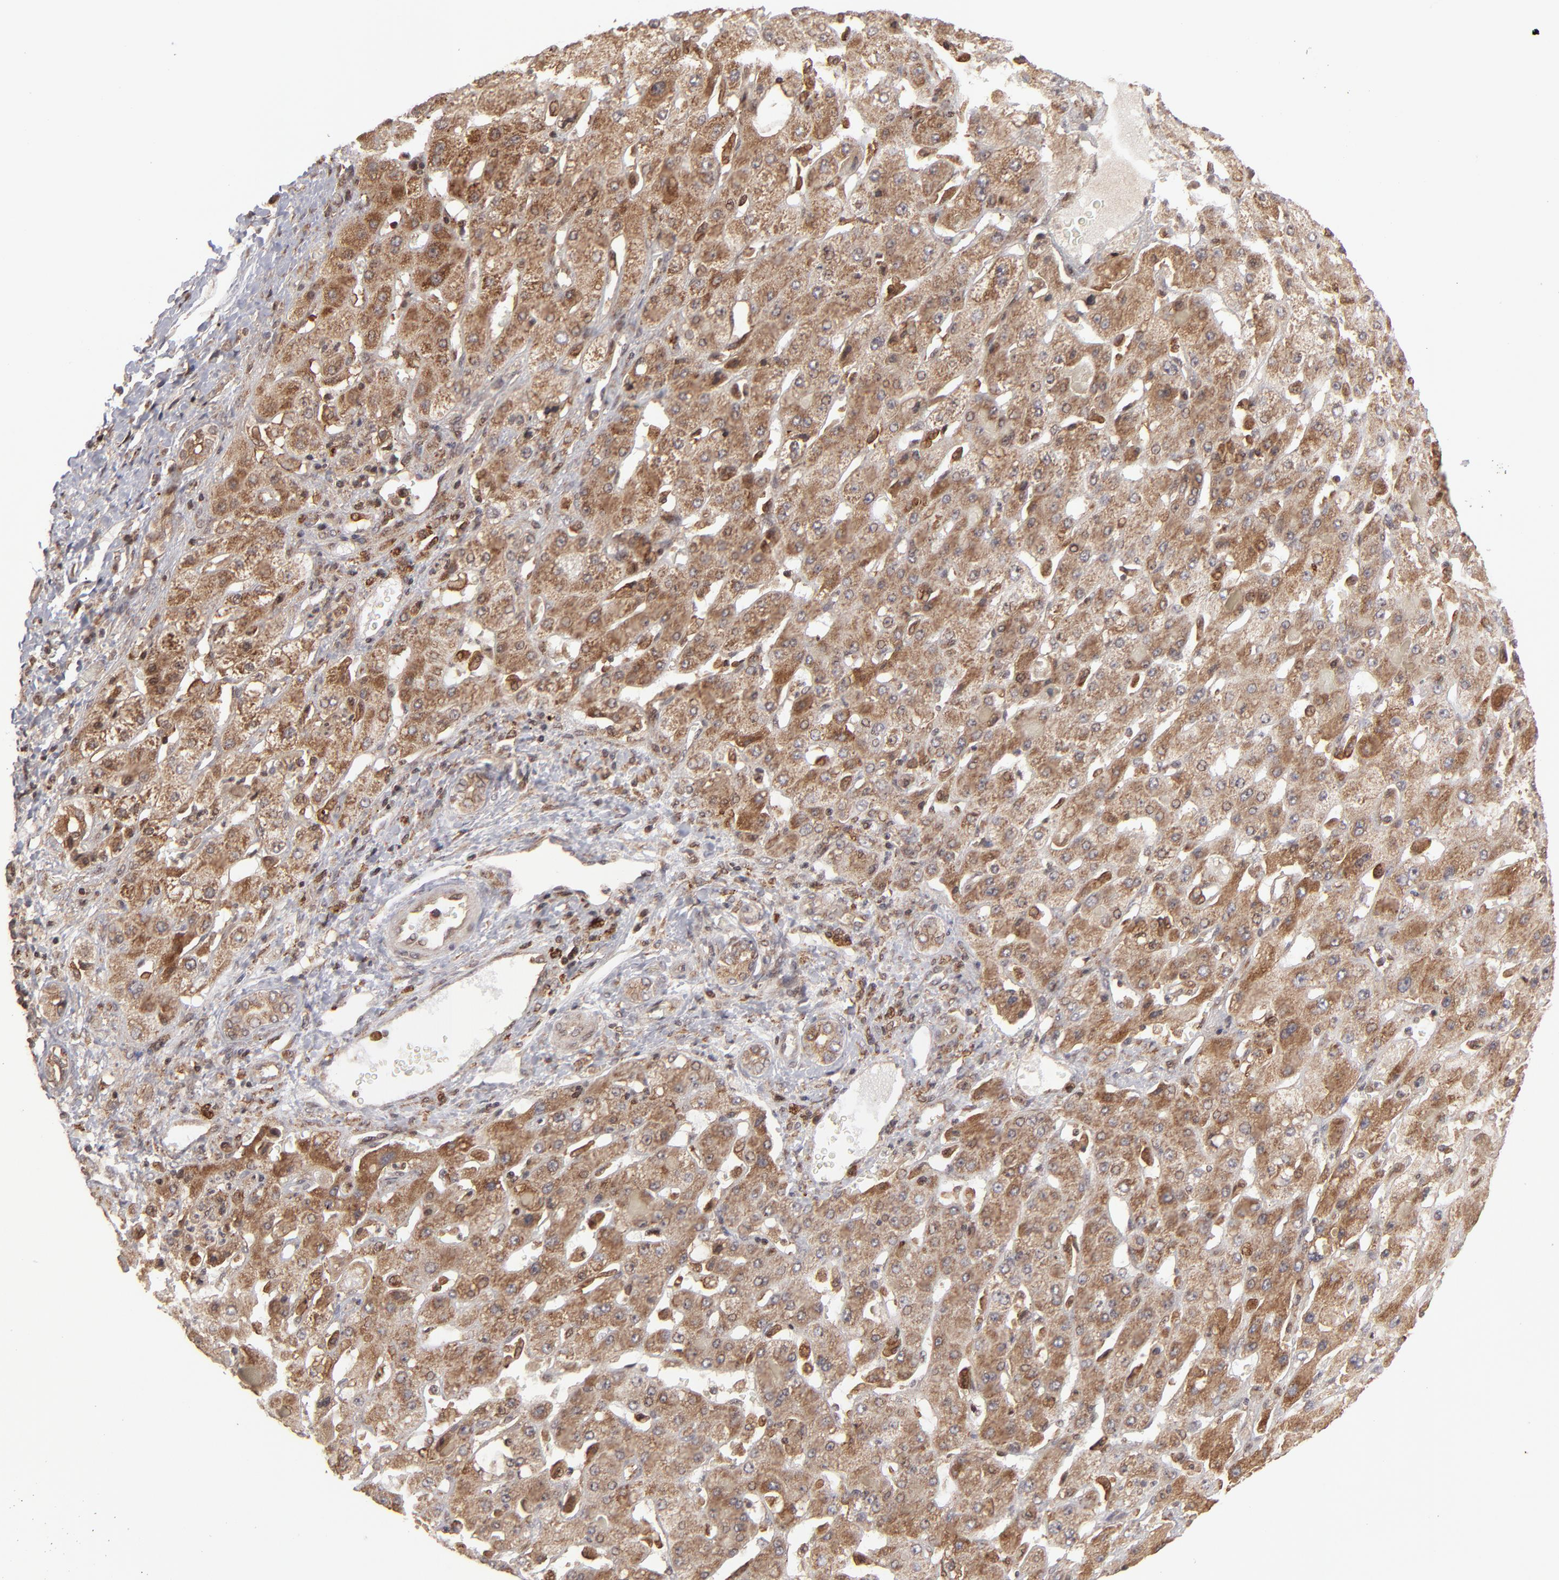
{"staining": {"intensity": "strong", "quantity": ">75%", "location": "cytoplasmic/membranous,nuclear"}, "tissue": "liver cancer", "cell_type": "Tumor cells", "image_type": "cancer", "snomed": [{"axis": "morphology", "description": "Cholangiocarcinoma"}, {"axis": "topography", "description": "Liver"}], "caption": "Approximately >75% of tumor cells in liver cancer (cholangiocarcinoma) exhibit strong cytoplasmic/membranous and nuclear protein positivity as visualized by brown immunohistochemical staining.", "gene": "RGS6", "patient": {"sex": "female", "age": 52}}